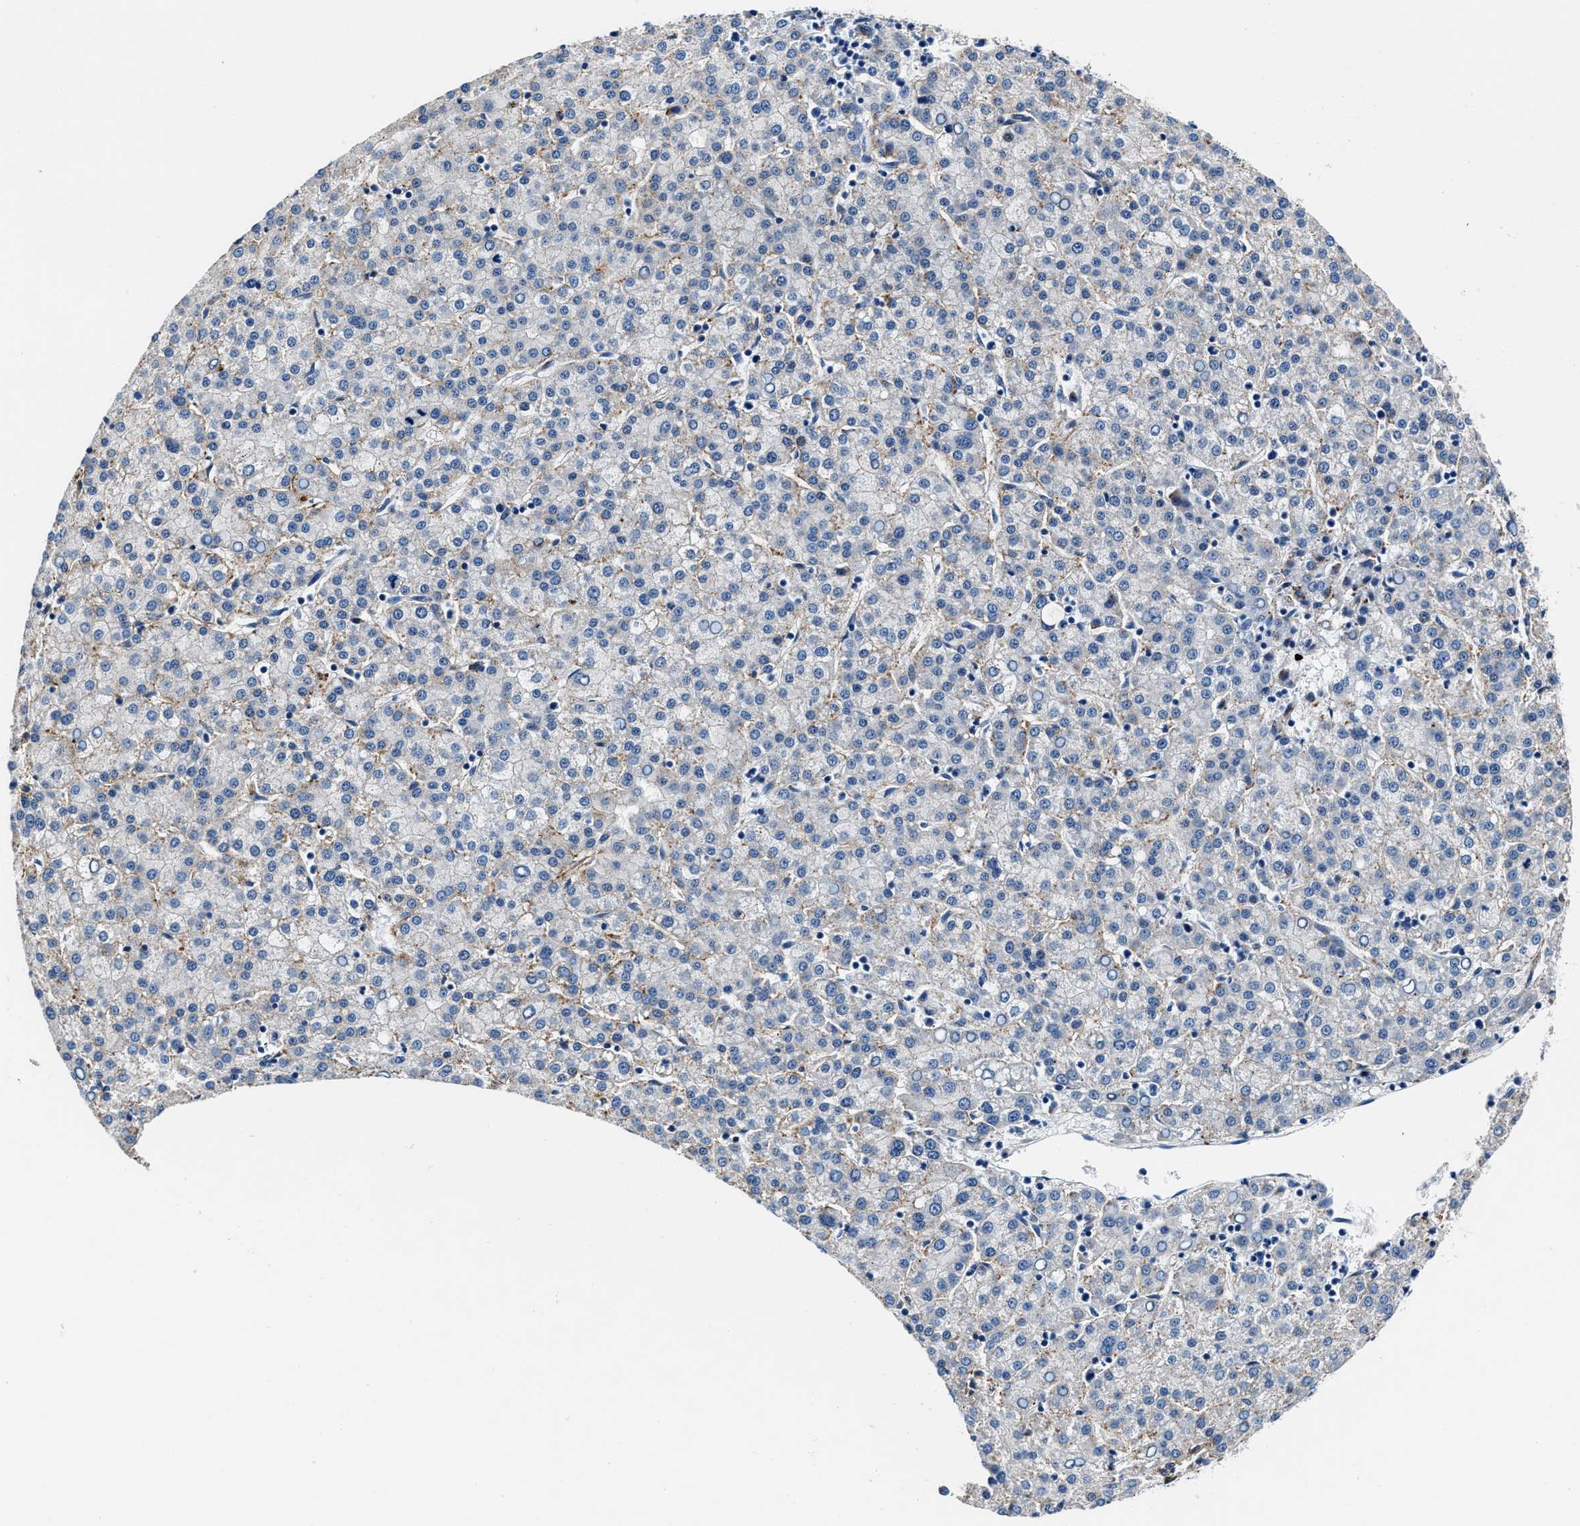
{"staining": {"intensity": "negative", "quantity": "none", "location": "none"}, "tissue": "liver cancer", "cell_type": "Tumor cells", "image_type": "cancer", "snomed": [{"axis": "morphology", "description": "Carcinoma, Hepatocellular, NOS"}, {"axis": "topography", "description": "Liver"}], "caption": "IHC image of human liver hepatocellular carcinoma stained for a protein (brown), which demonstrates no expression in tumor cells.", "gene": "DAG1", "patient": {"sex": "female", "age": 58}}